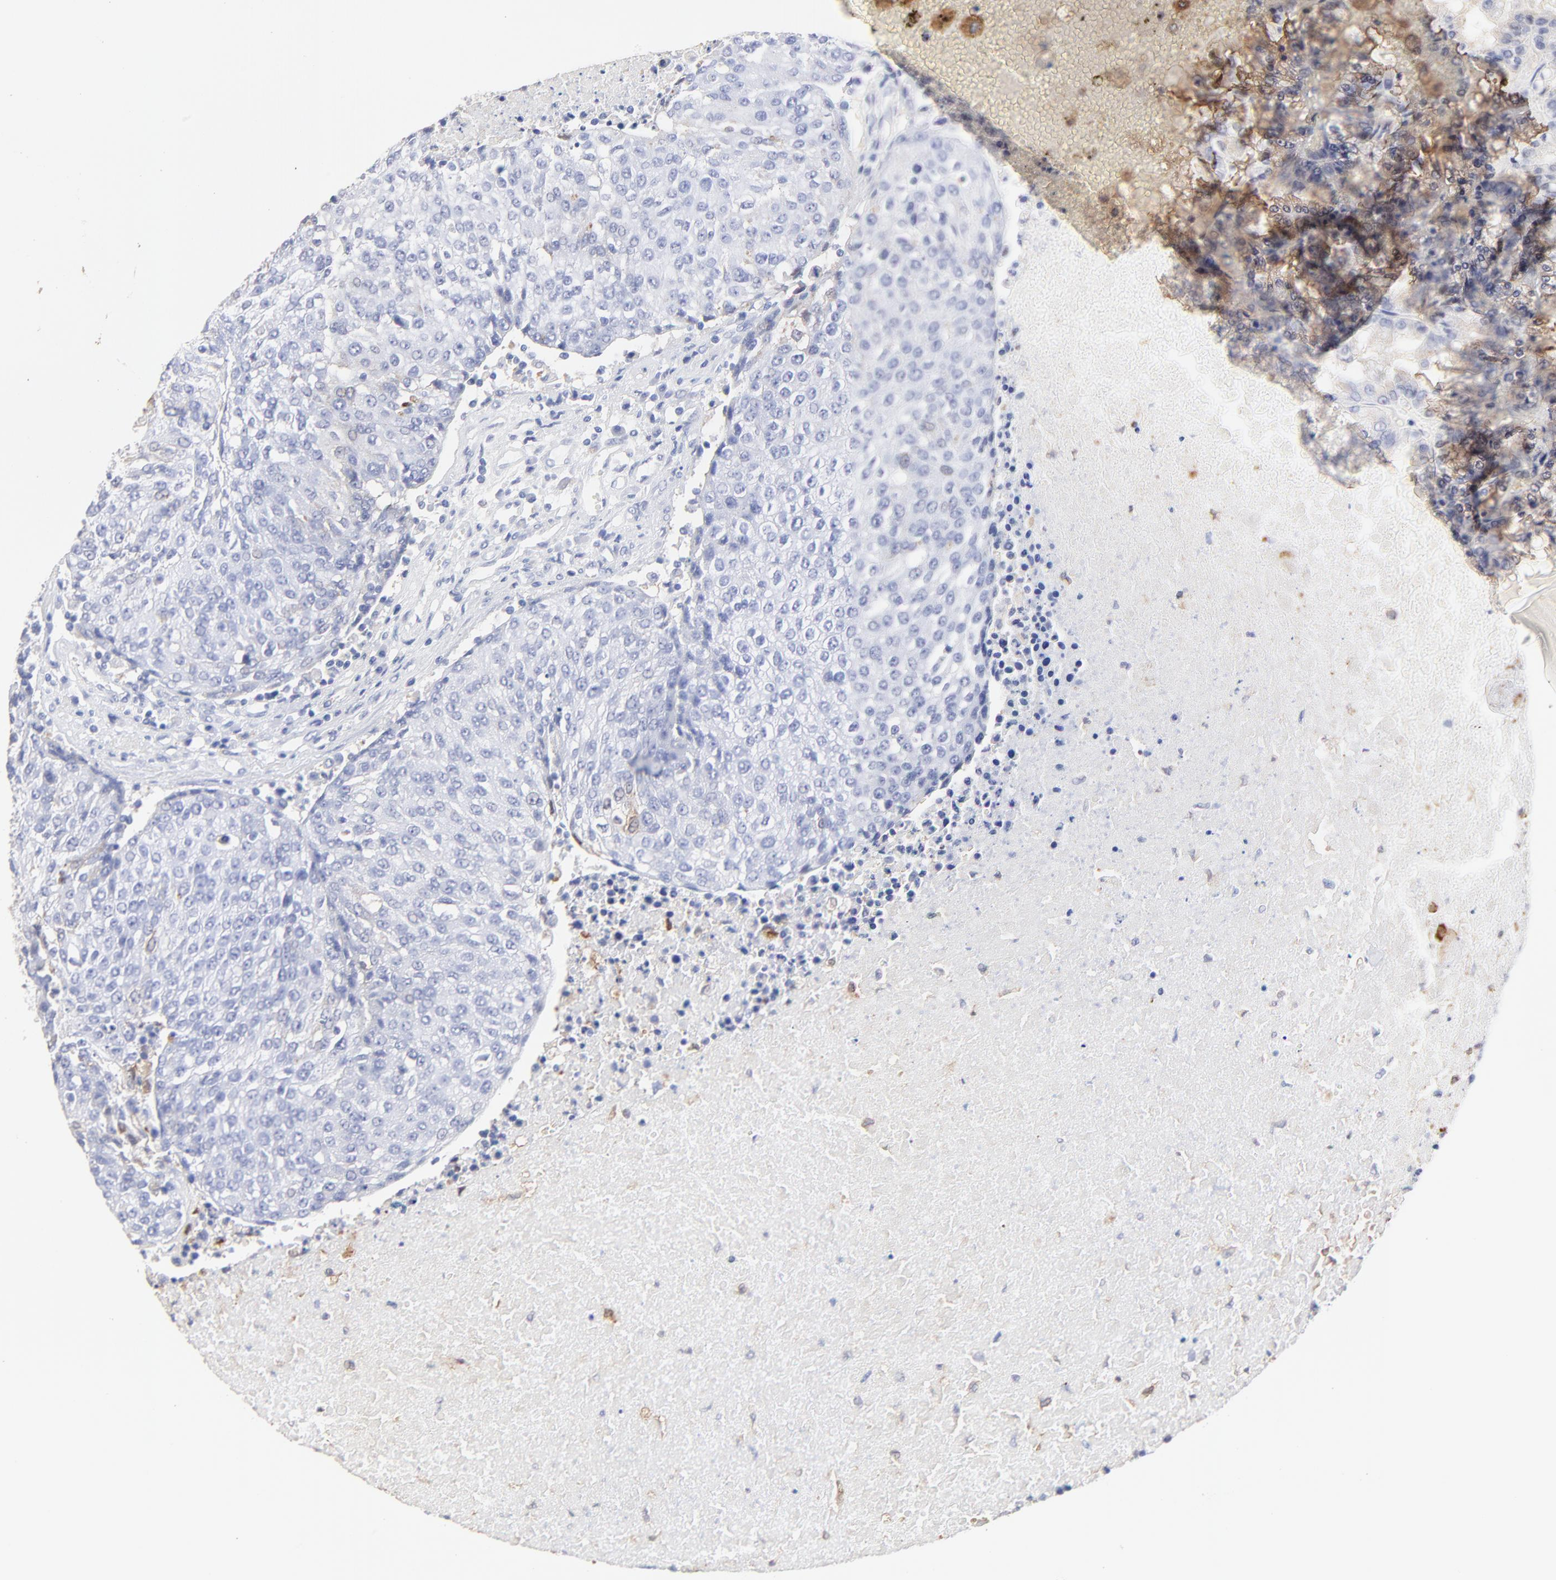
{"staining": {"intensity": "negative", "quantity": "none", "location": "none"}, "tissue": "urothelial cancer", "cell_type": "Tumor cells", "image_type": "cancer", "snomed": [{"axis": "morphology", "description": "Urothelial carcinoma, High grade"}, {"axis": "topography", "description": "Urinary bladder"}], "caption": "This photomicrograph is of high-grade urothelial carcinoma stained with IHC to label a protein in brown with the nuclei are counter-stained blue. There is no staining in tumor cells. (Brightfield microscopy of DAB IHC at high magnification).", "gene": "SMARCA1", "patient": {"sex": "female", "age": 85}}